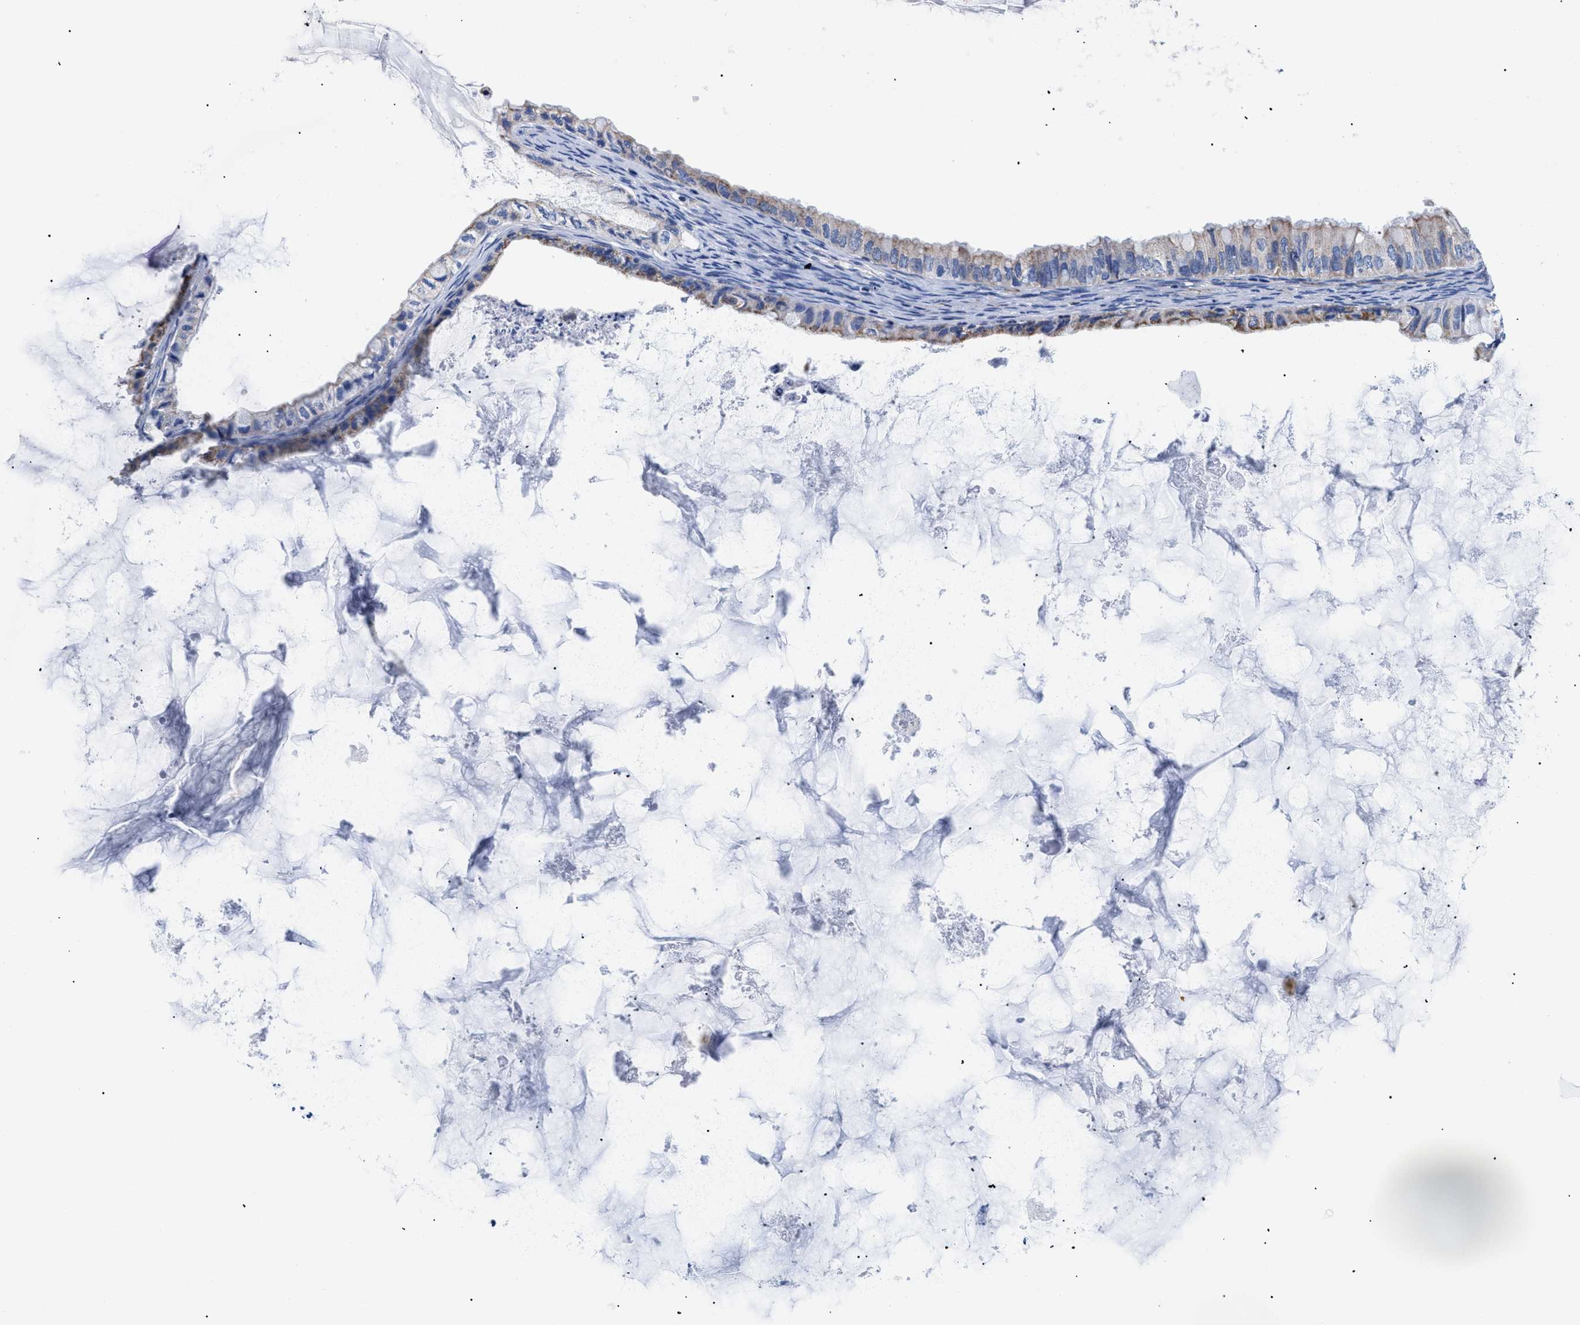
{"staining": {"intensity": "weak", "quantity": "<25%", "location": "cytoplasmic/membranous"}, "tissue": "ovarian cancer", "cell_type": "Tumor cells", "image_type": "cancer", "snomed": [{"axis": "morphology", "description": "Cystadenocarcinoma, mucinous, NOS"}, {"axis": "topography", "description": "Ovary"}], "caption": "IHC photomicrograph of neoplastic tissue: human mucinous cystadenocarcinoma (ovarian) stained with DAB (3,3'-diaminobenzidine) exhibits no significant protein positivity in tumor cells.", "gene": "GPR149", "patient": {"sex": "female", "age": 80}}